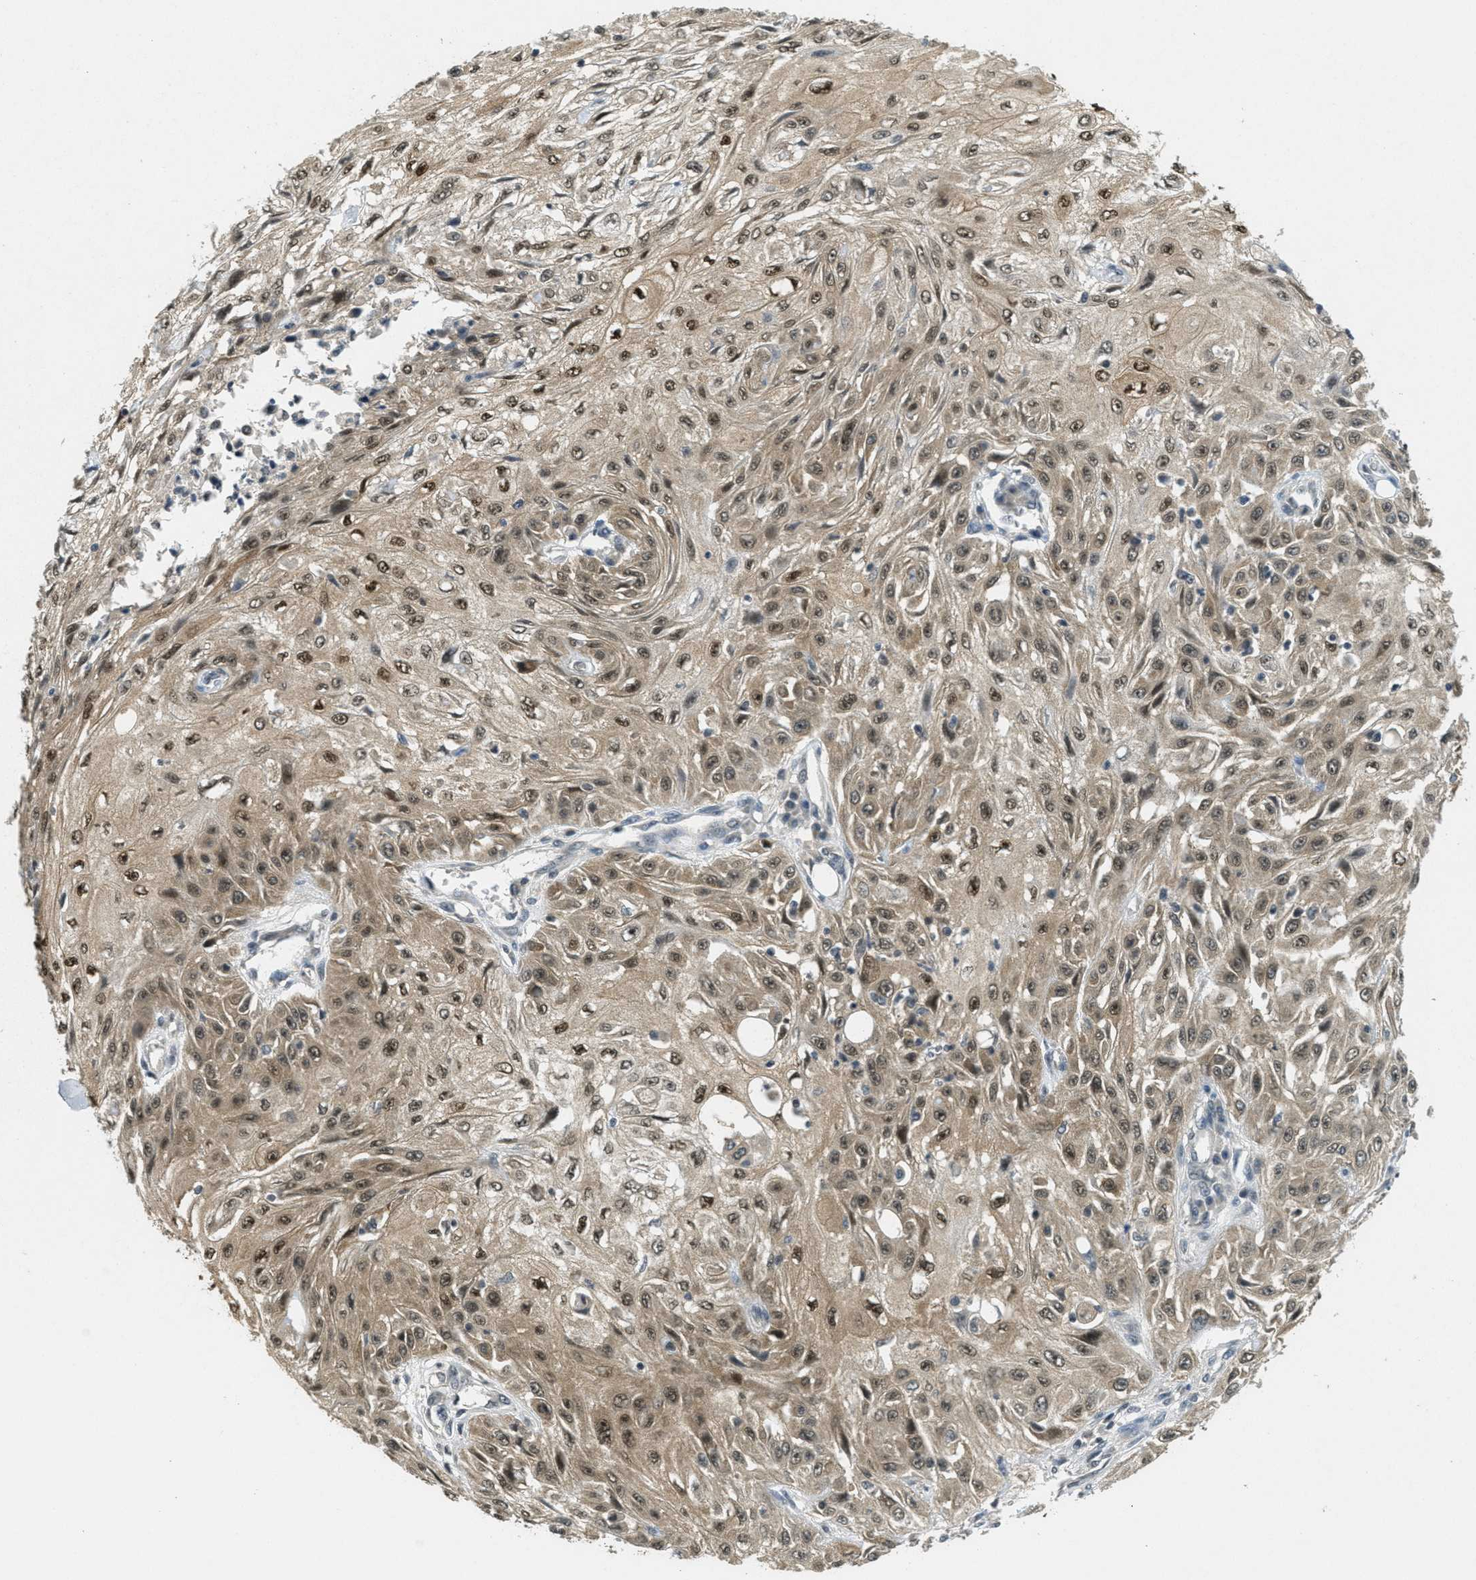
{"staining": {"intensity": "moderate", "quantity": ">75%", "location": "cytoplasmic/membranous,nuclear"}, "tissue": "skin cancer", "cell_type": "Tumor cells", "image_type": "cancer", "snomed": [{"axis": "morphology", "description": "Squamous cell carcinoma, NOS"}, {"axis": "topography", "description": "Skin"}], "caption": "High-magnification brightfield microscopy of skin cancer stained with DAB (brown) and counterstained with hematoxylin (blue). tumor cells exhibit moderate cytoplasmic/membranous and nuclear positivity is appreciated in approximately>75% of cells.", "gene": "DNAJB1", "patient": {"sex": "male", "age": 75}}